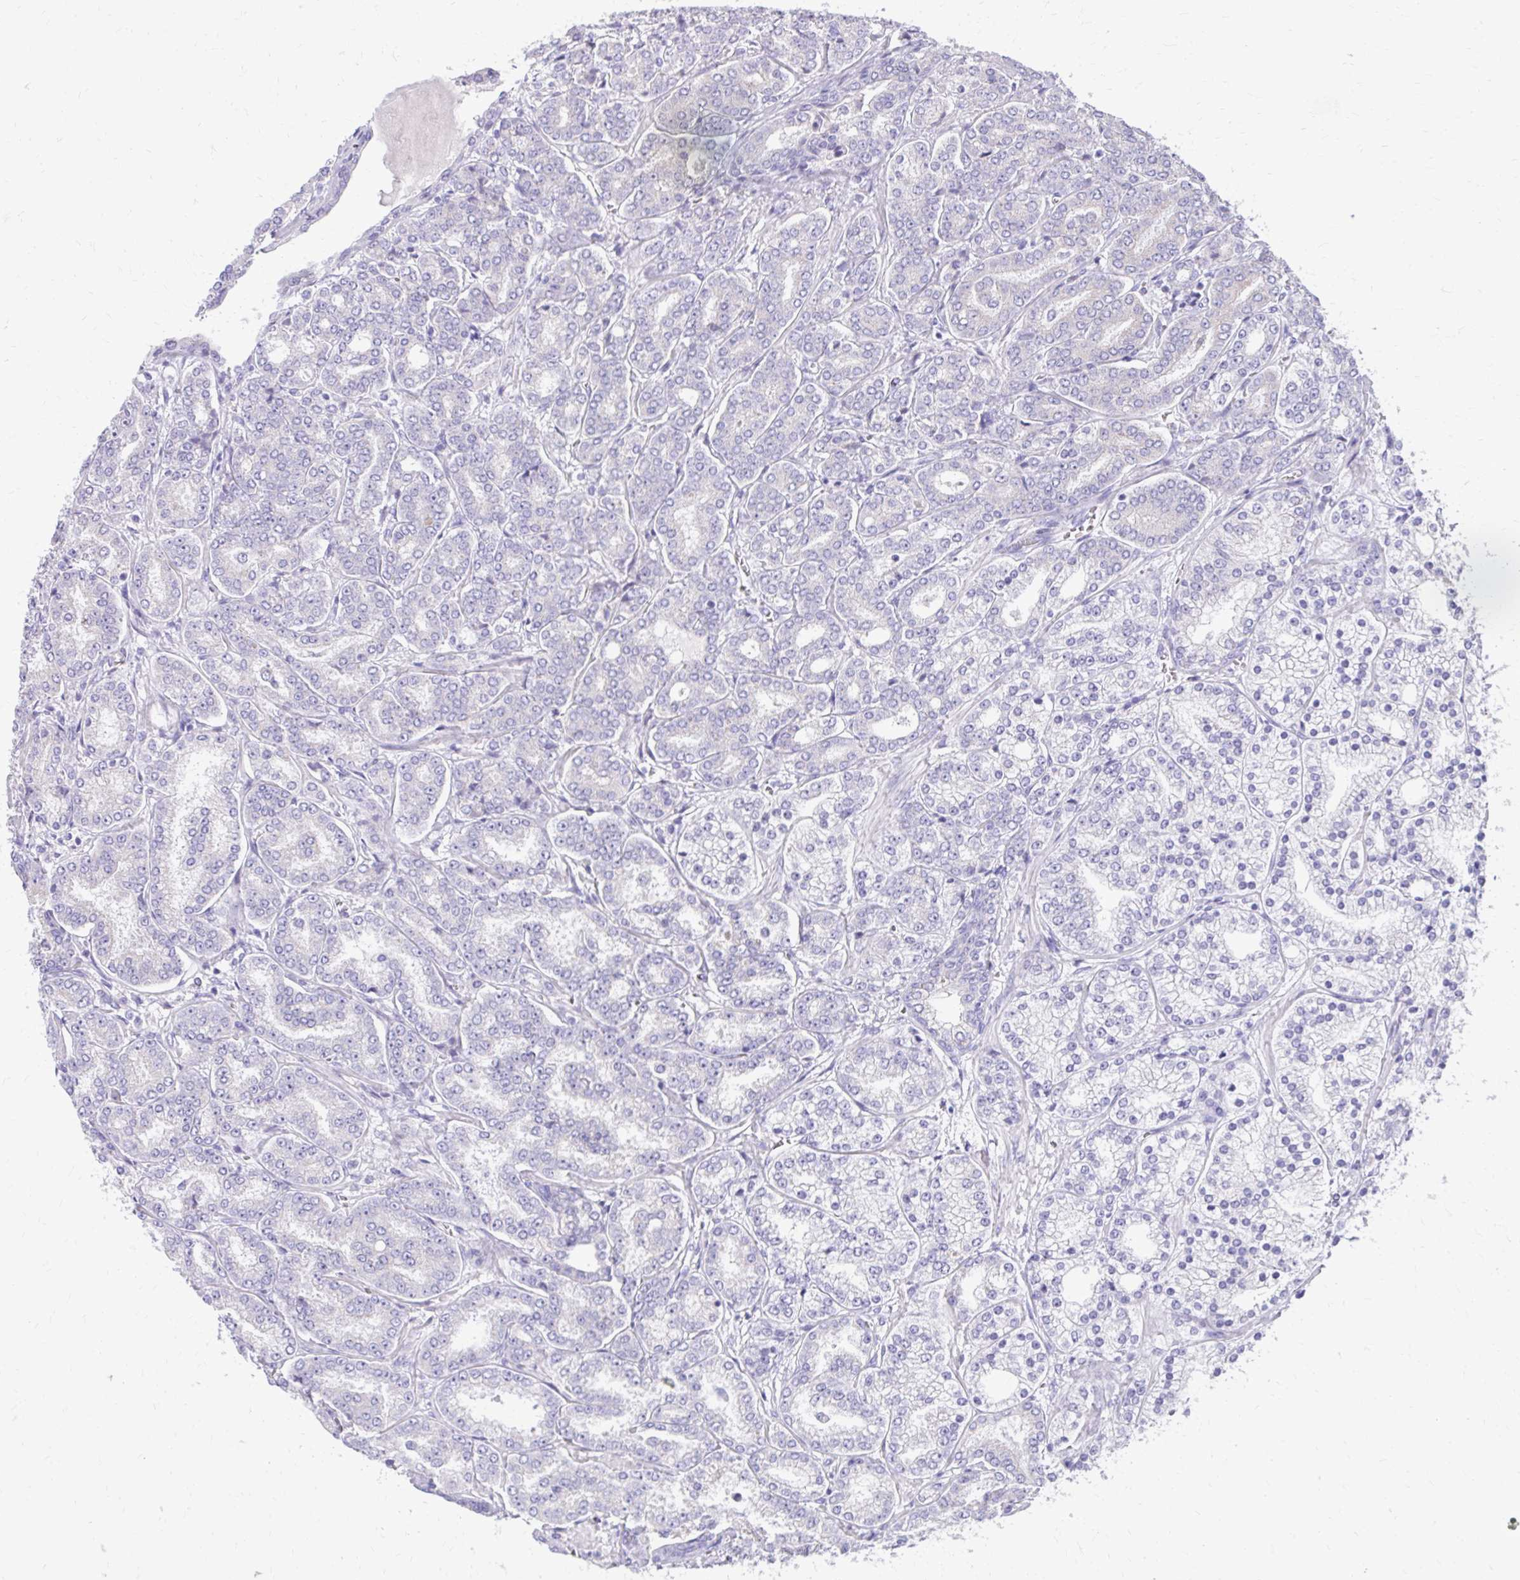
{"staining": {"intensity": "negative", "quantity": "none", "location": "none"}, "tissue": "prostate cancer", "cell_type": "Tumor cells", "image_type": "cancer", "snomed": [{"axis": "morphology", "description": "Adenocarcinoma, High grade"}, {"axis": "topography", "description": "Prostate"}], "caption": "High power microscopy photomicrograph of an immunohistochemistry (IHC) image of prostate cancer (adenocarcinoma (high-grade)), revealing no significant expression in tumor cells.", "gene": "NNMT", "patient": {"sex": "male", "age": 72}}